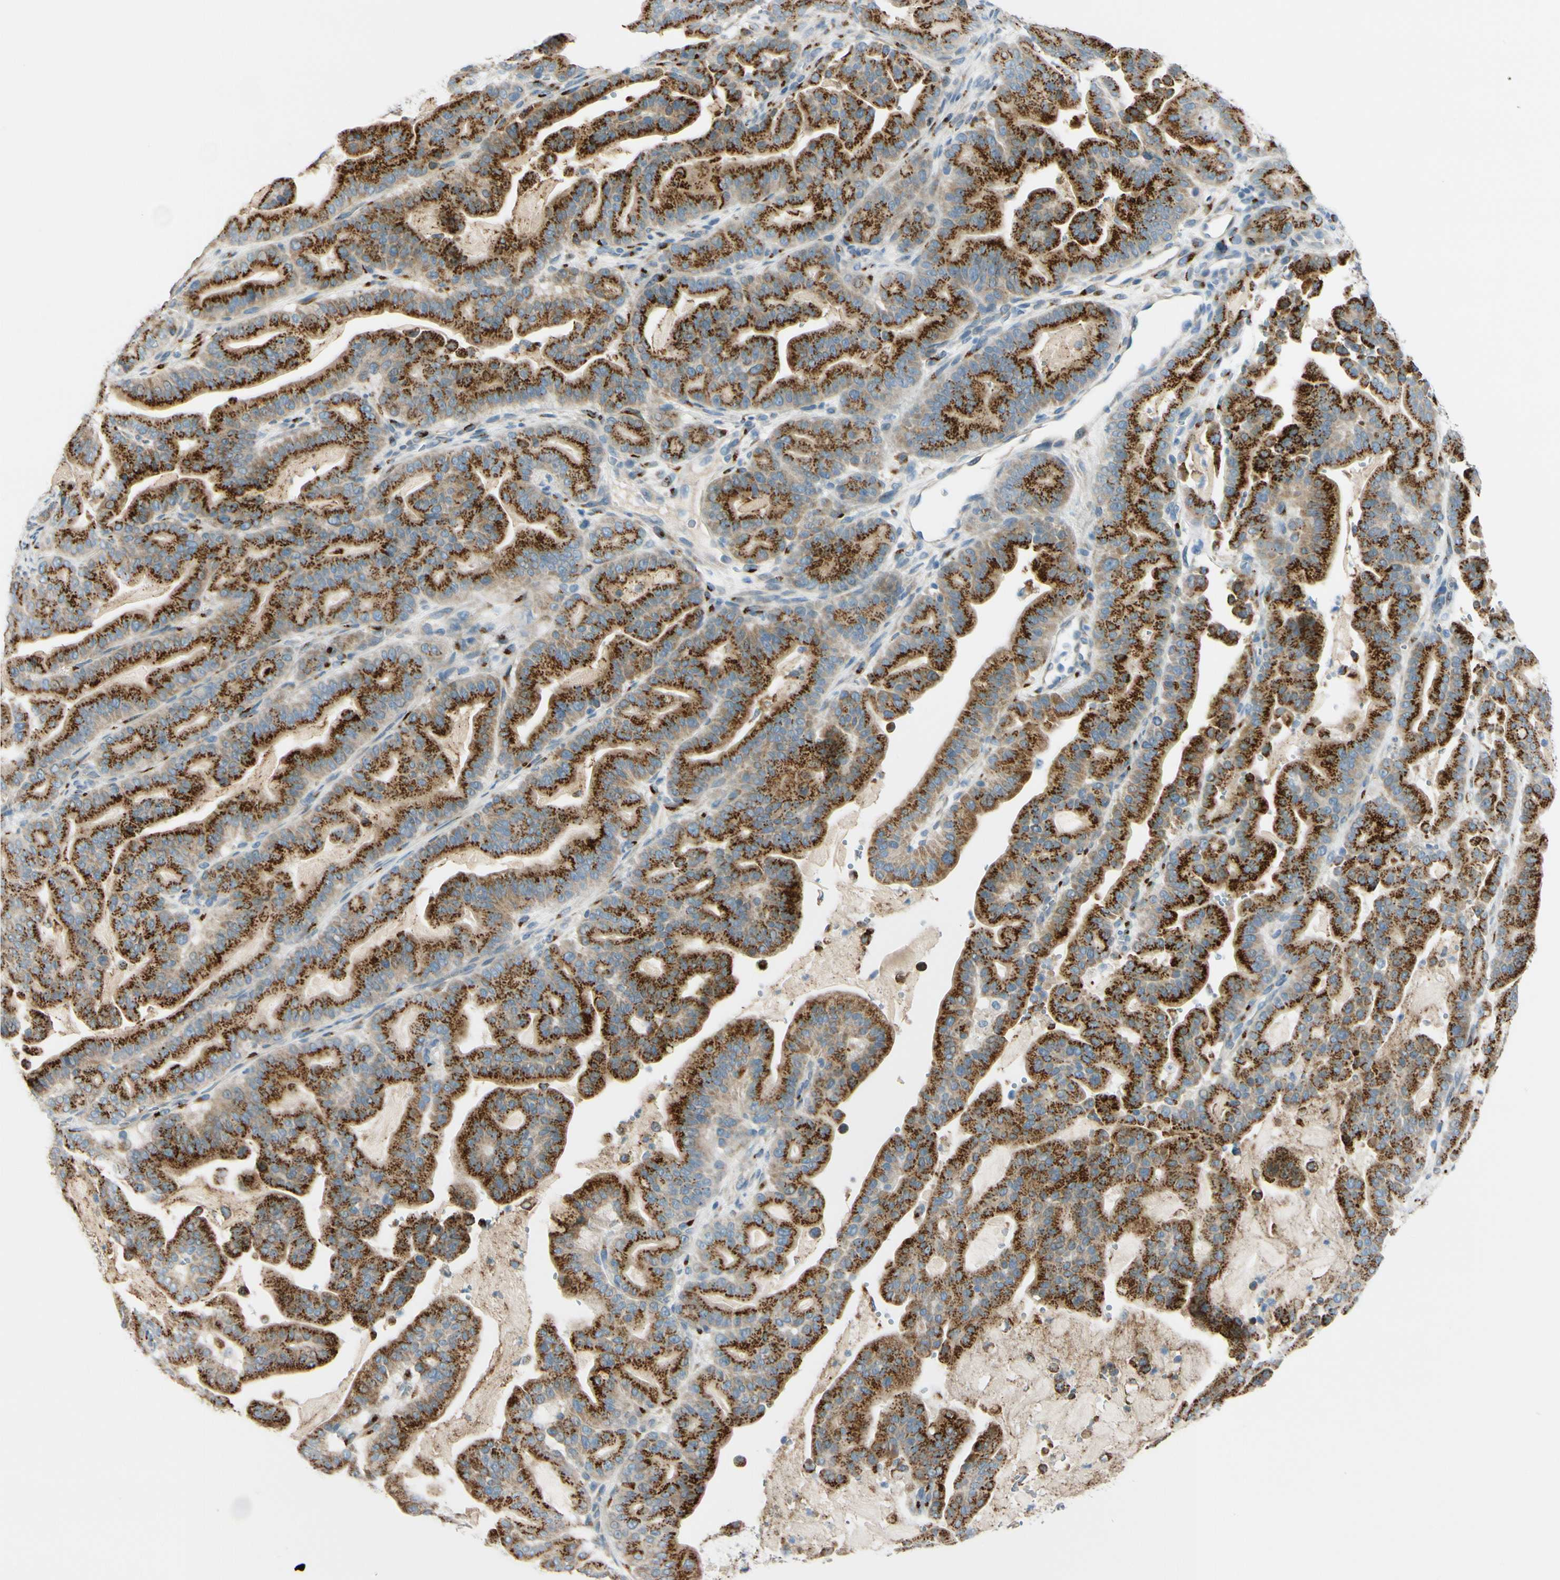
{"staining": {"intensity": "strong", "quantity": ">75%", "location": "cytoplasmic/membranous"}, "tissue": "pancreatic cancer", "cell_type": "Tumor cells", "image_type": "cancer", "snomed": [{"axis": "morphology", "description": "Adenocarcinoma, NOS"}, {"axis": "topography", "description": "Pancreas"}], "caption": "Immunohistochemical staining of human adenocarcinoma (pancreatic) reveals high levels of strong cytoplasmic/membranous protein staining in approximately >75% of tumor cells.", "gene": "GALNT5", "patient": {"sex": "male", "age": 63}}